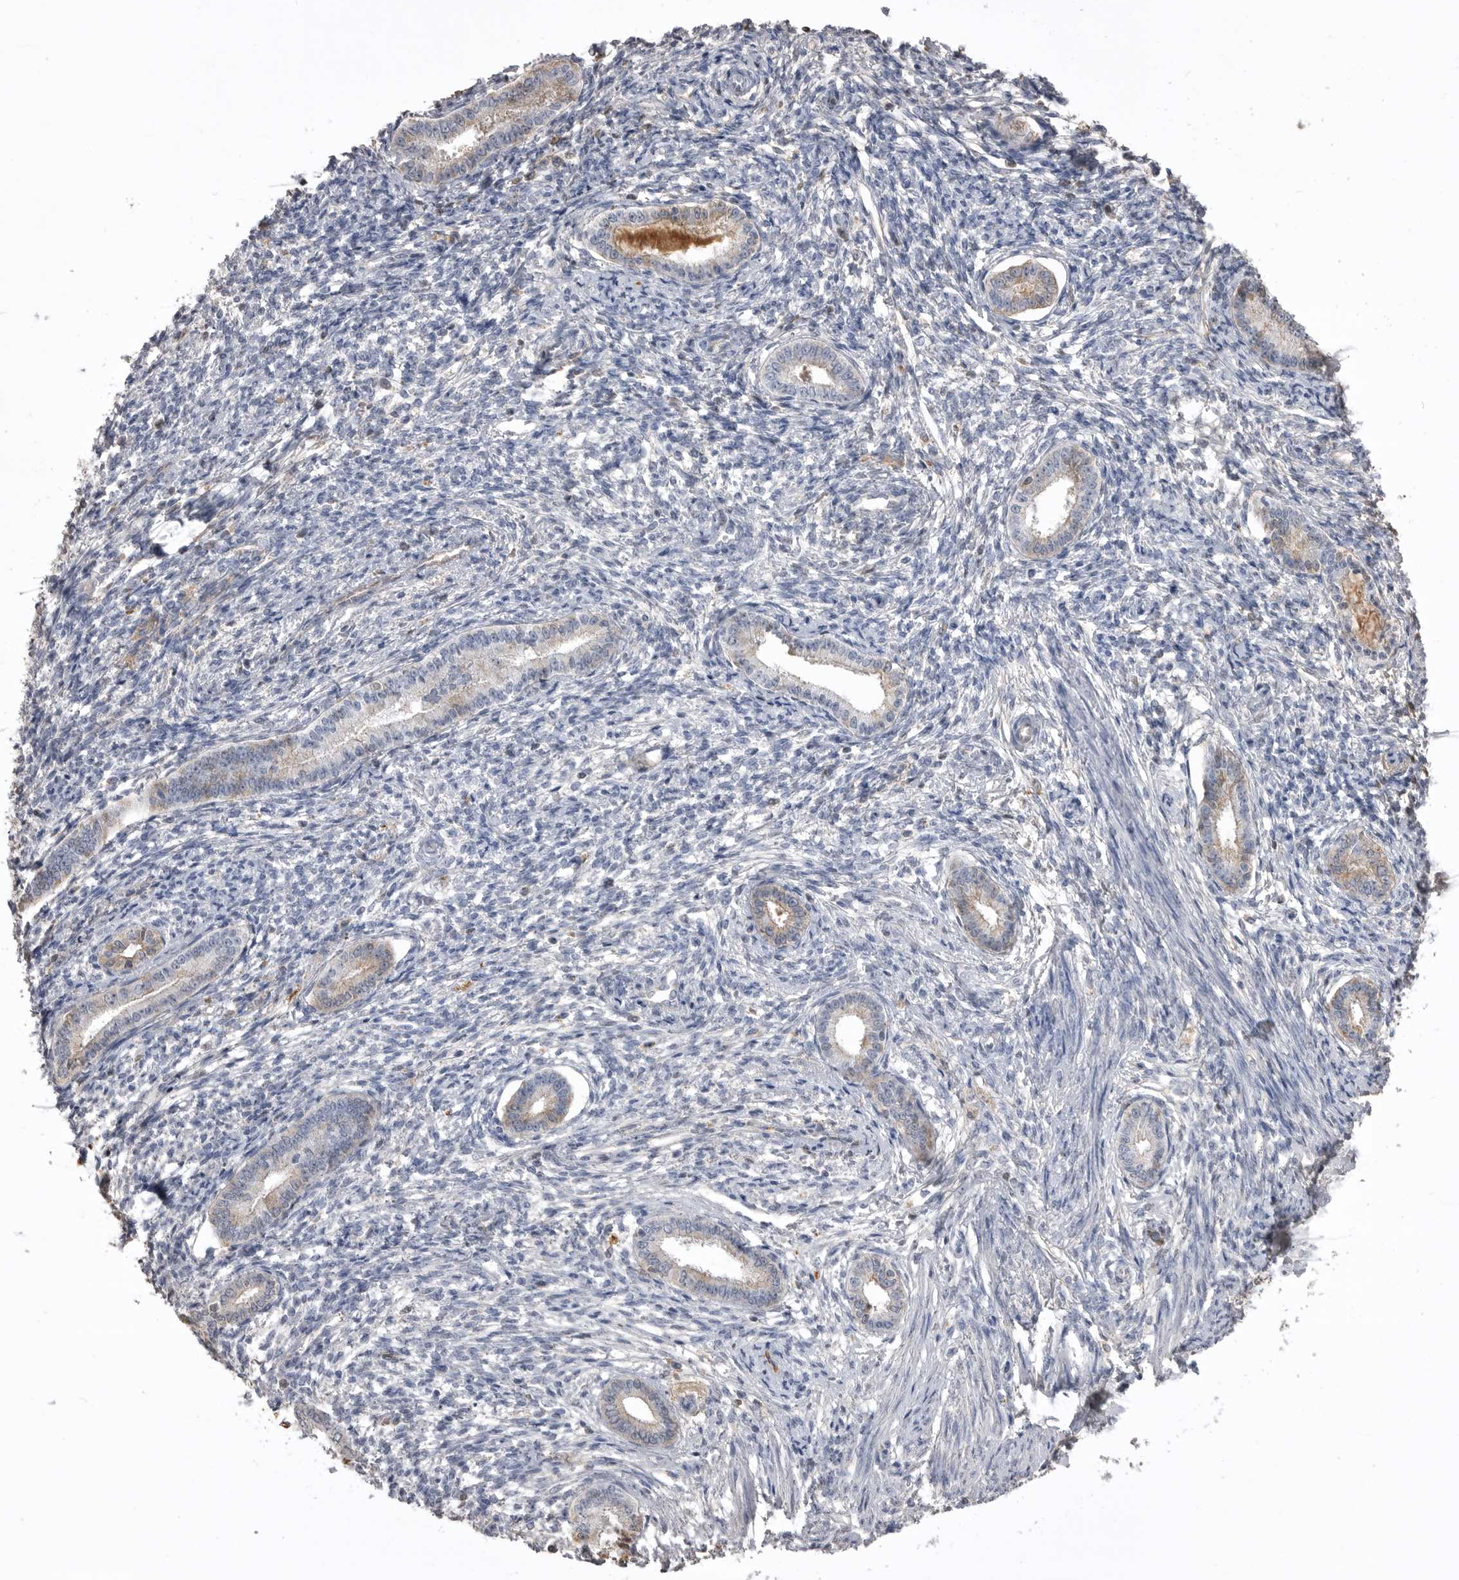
{"staining": {"intensity": "negative", "quantity": "none", "location": "none"}, "tissue": "endometrium", "cell_type": "Cells in endometrial stroma", "image_type": "normal", "snomed": [{"axis": "morphology", "description": "Normal tissue, NOS"}, {"axis": "topography", "description": "Endometrium"}], "caption": "Human endometrium stained for a protein using IHC shows no expression in cells in endometrial stroma.", "gene": "AHSG", "patient": {"sex": "female", "age": 56}}